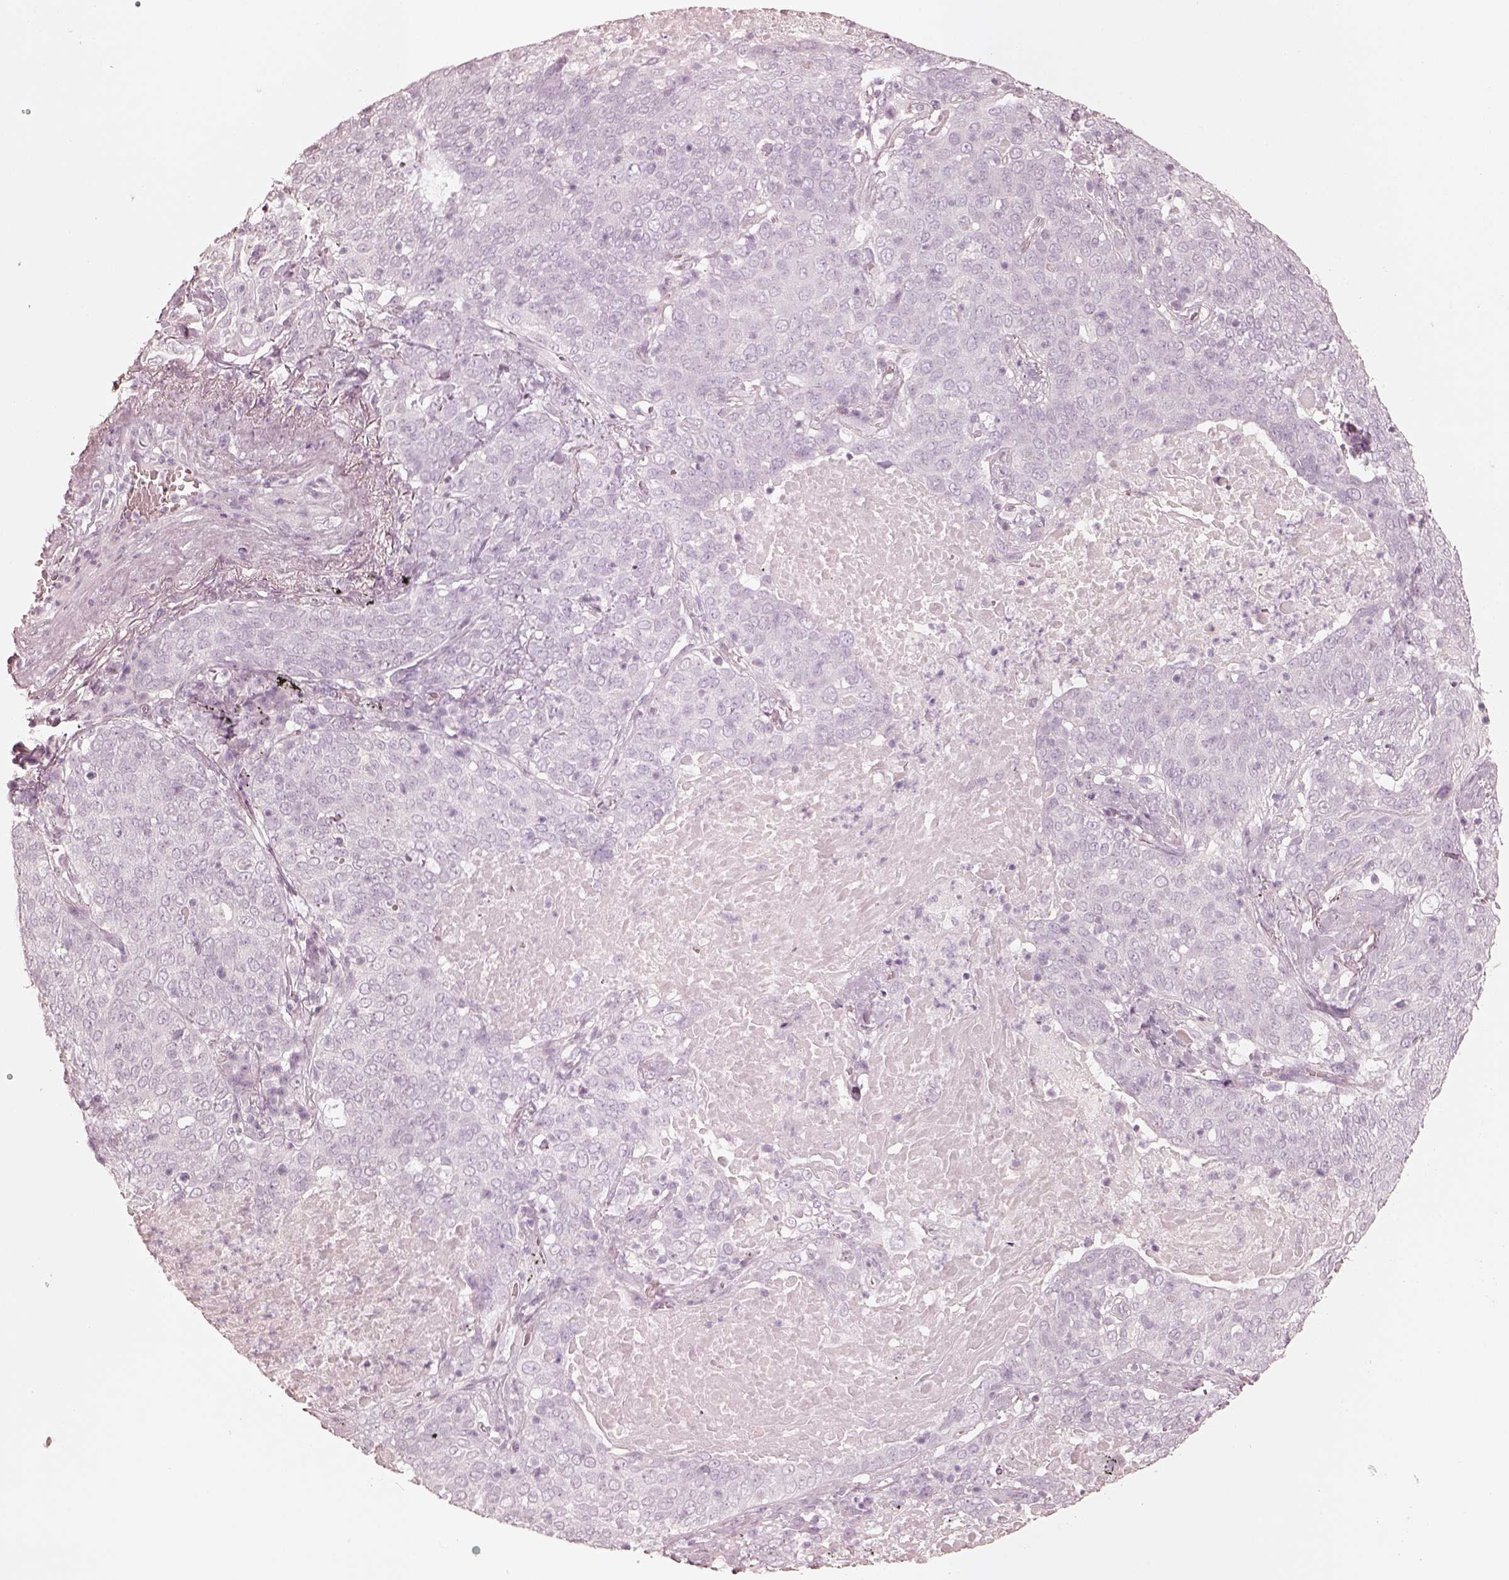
{"staining": {"intensity": "negative", "quantity": "none", "location": "none"}, "tissue": "lung cancer", "cell_type": "Tumor cells", "image_type": "cancer", "snomed": [{"axis": "morphology", "description": "Squamous cell carcinoma, NOS"}, {"axis": "topography", "description": "Lung"}], "caption": "Tumor cells show no significant protein expression in squamous cell carcinoma (lung).", "gene": "KRT72", "patient": {"sex": "male", "age": 82}}